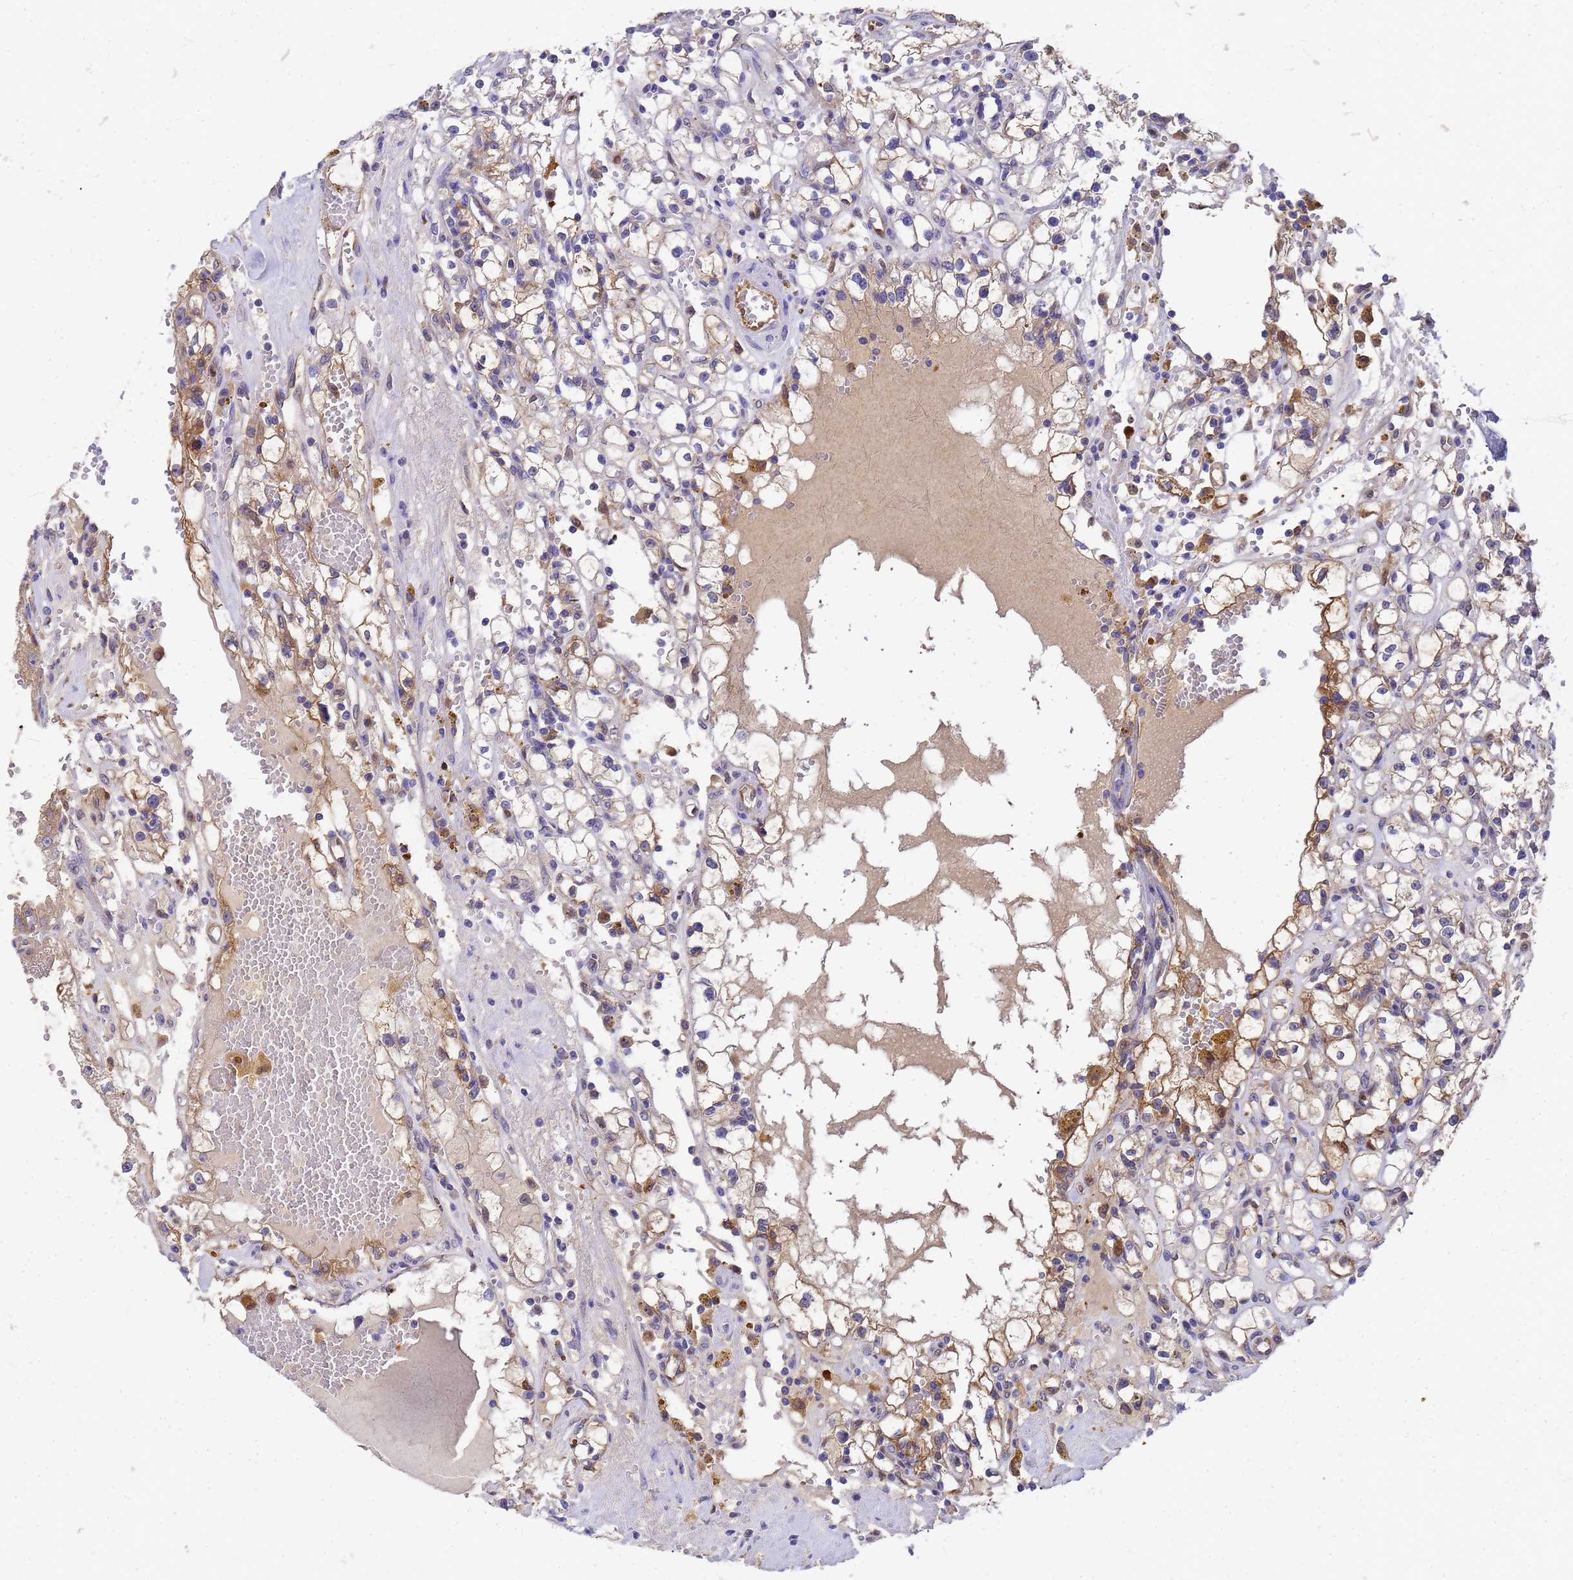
{"staining": {"intensity": "moderate", "quantity": "<25%", "location": "cytoplasmic/membranous"}, "tissue": "renal cancer", "cell_type": "Tumor cells", "image_type": "cancer", "snomed": [{"axis": "morphology", "description": "Adenocarcinoma, NOS"}, {"axis": "topography", "description": "Kidney"}], "caption": "IHC (DAB) staining of human renal adenocarcinoma displays moderate cytoplasmic/membranous protein staining in approximately <25% of tumor cells. (DAB IHC with brightfield microscopy, high magnification).", "gene": "SLC35E2B", "patient": {"sex": "male", "age": 56}}